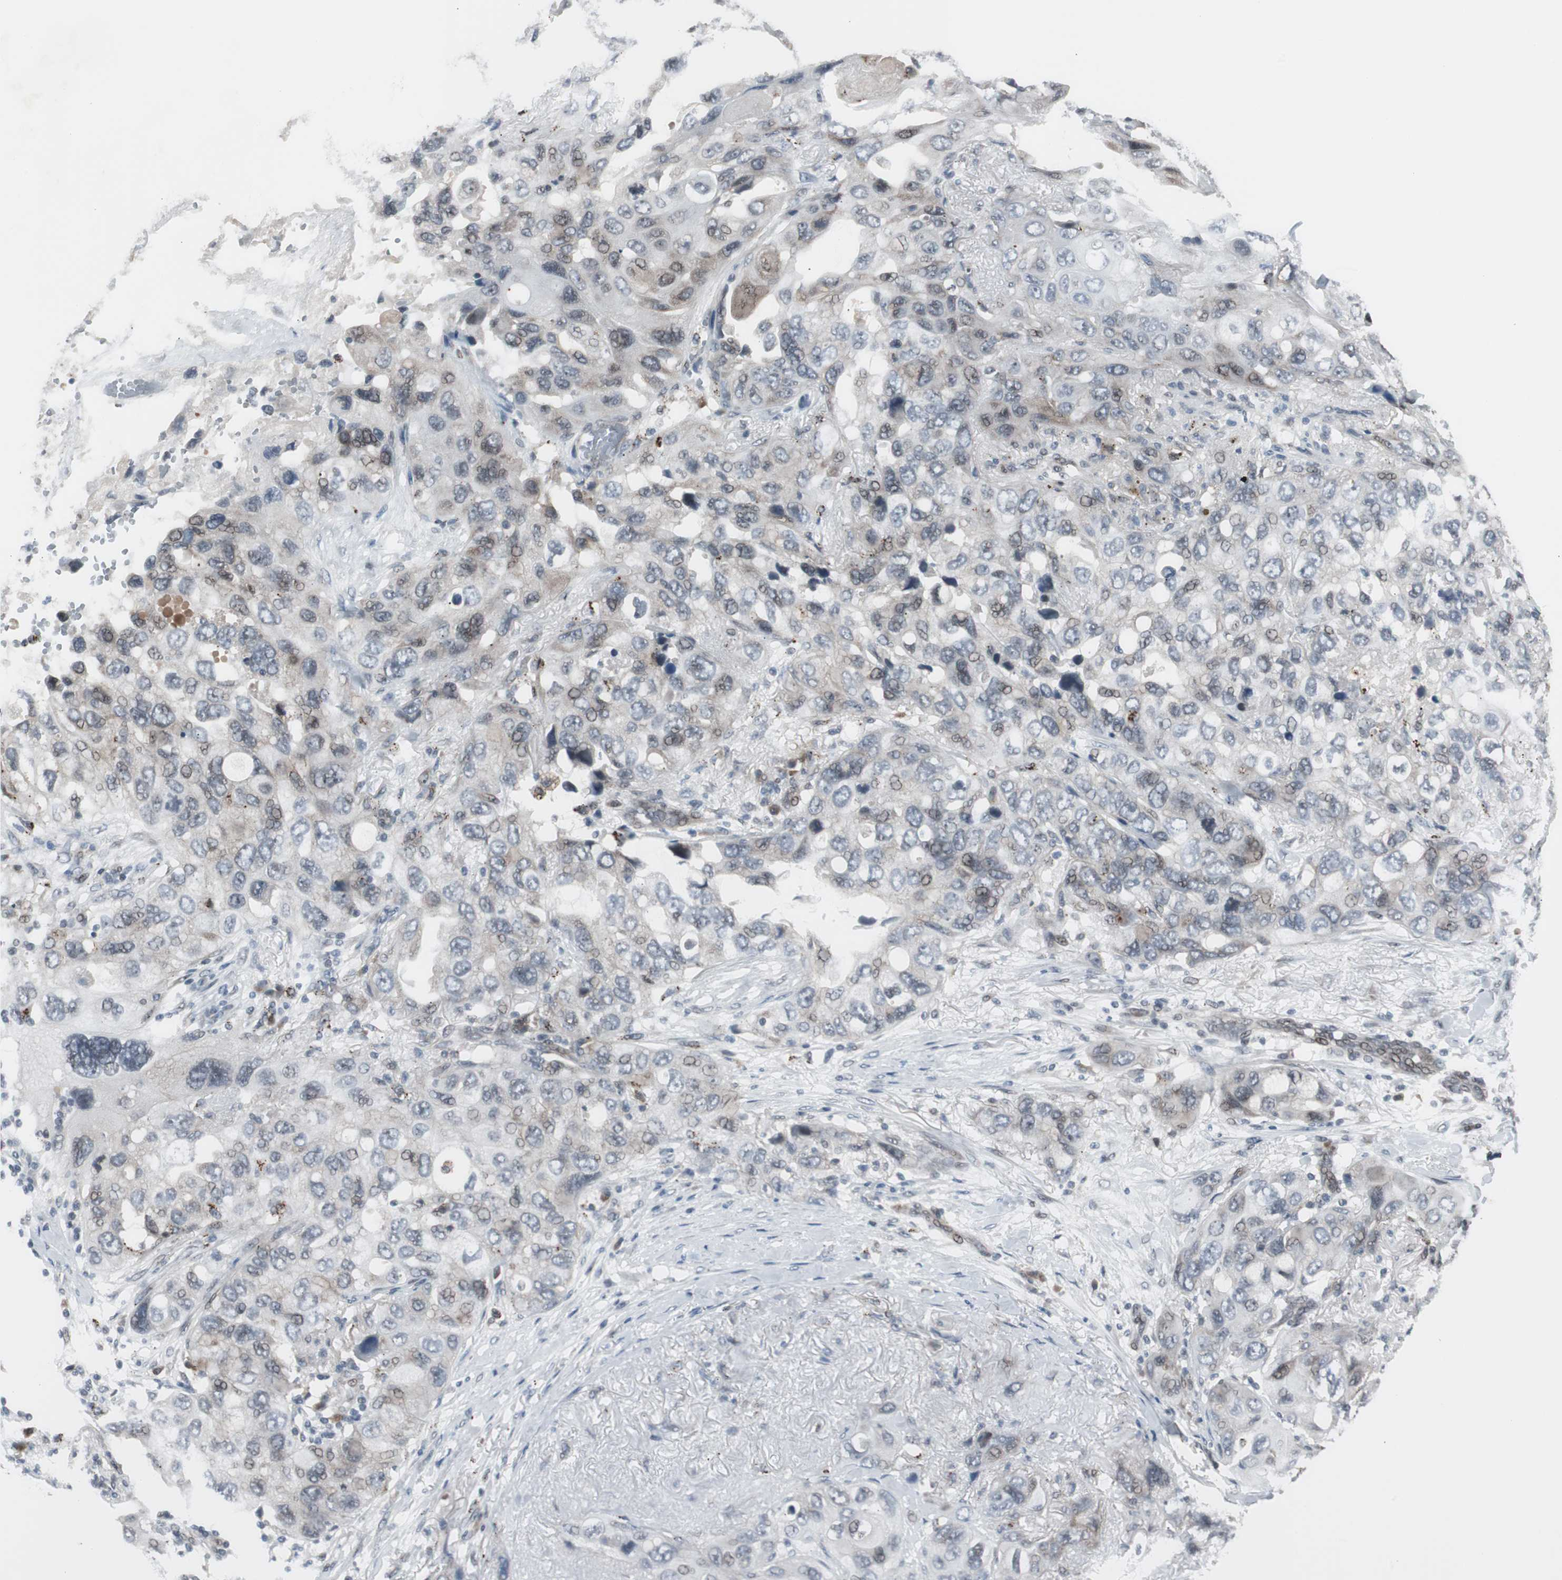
{"staining": {"intensity": "weak", "quantity": "<25%", "location": "cytoplasmic/membranous,nuclear"}, "tissue": "lung cancer", "cell_type": "Tumor cells", "image_type": "cancer", "snomed": [{"axis": "morphology", "description": "Squamous cell carcinoma, NOS"}, {"axis": "topography", "description": "Lung"}], "caption": "This micrograph is of lung cancer stained with IHC to label a protein in brown with the nuclei are counter-stained blue. There is no staining in tumor cells.", "gene": "BOLA1", "patient": {"sex": "female", "age": 73}}